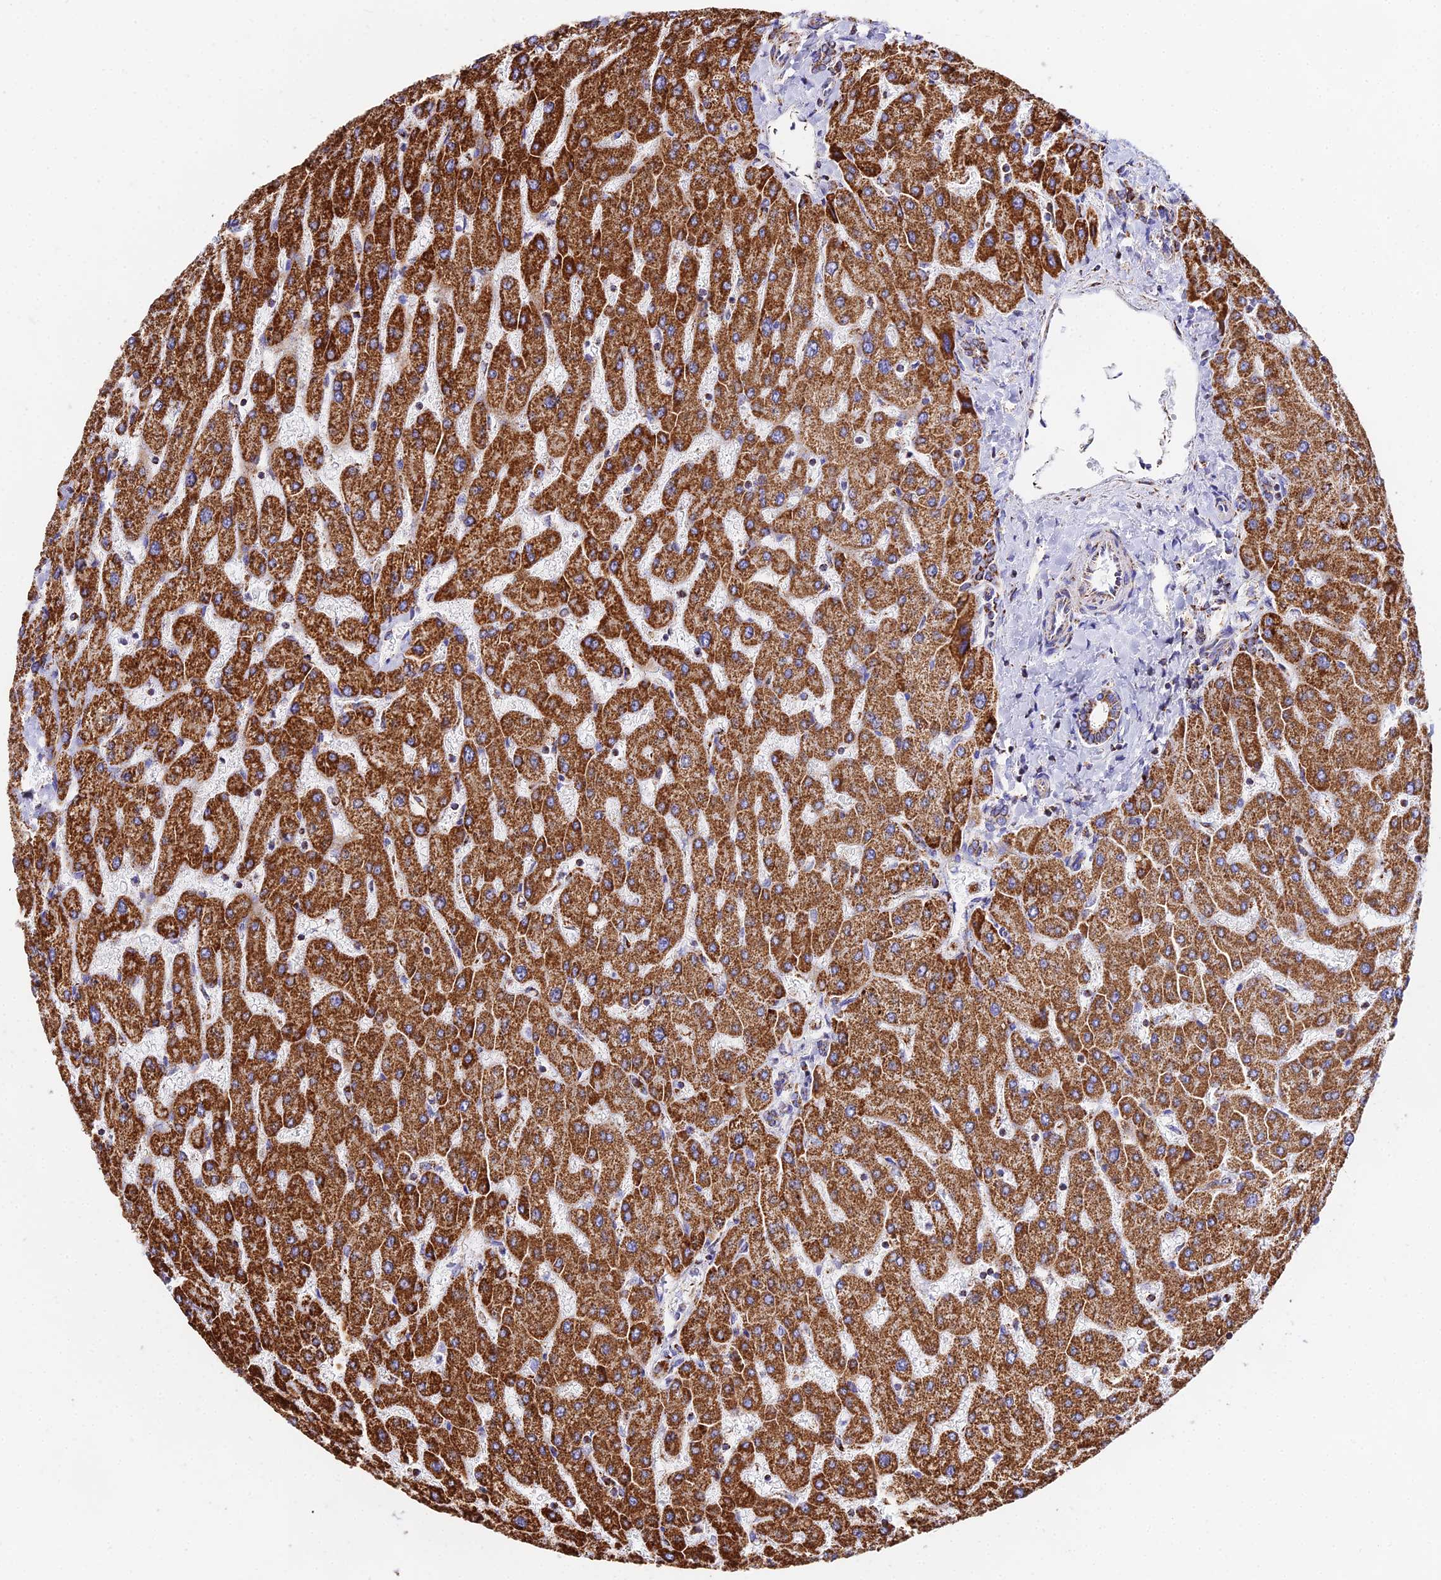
{"staining": {"intensity": "moderate", "quantity": ">75%", "location": "cytoplasmic/membranous"}, "tissue": "liver", "cell_type": "Cholangiocytes", "image_type": "normal", "snomed": [{"axis": "morphology", "description": "Normal tissue, NOS"}, {"axis": "topography", "description": "Liver"}], "caption": "The image demonstrates a brown stain indicating the presence of a protein in the cytoplasmic/membranous of cholangiocytes in liver.", "gene": "ATP5PD", "patient": {"sex": "male", "age": 55}}